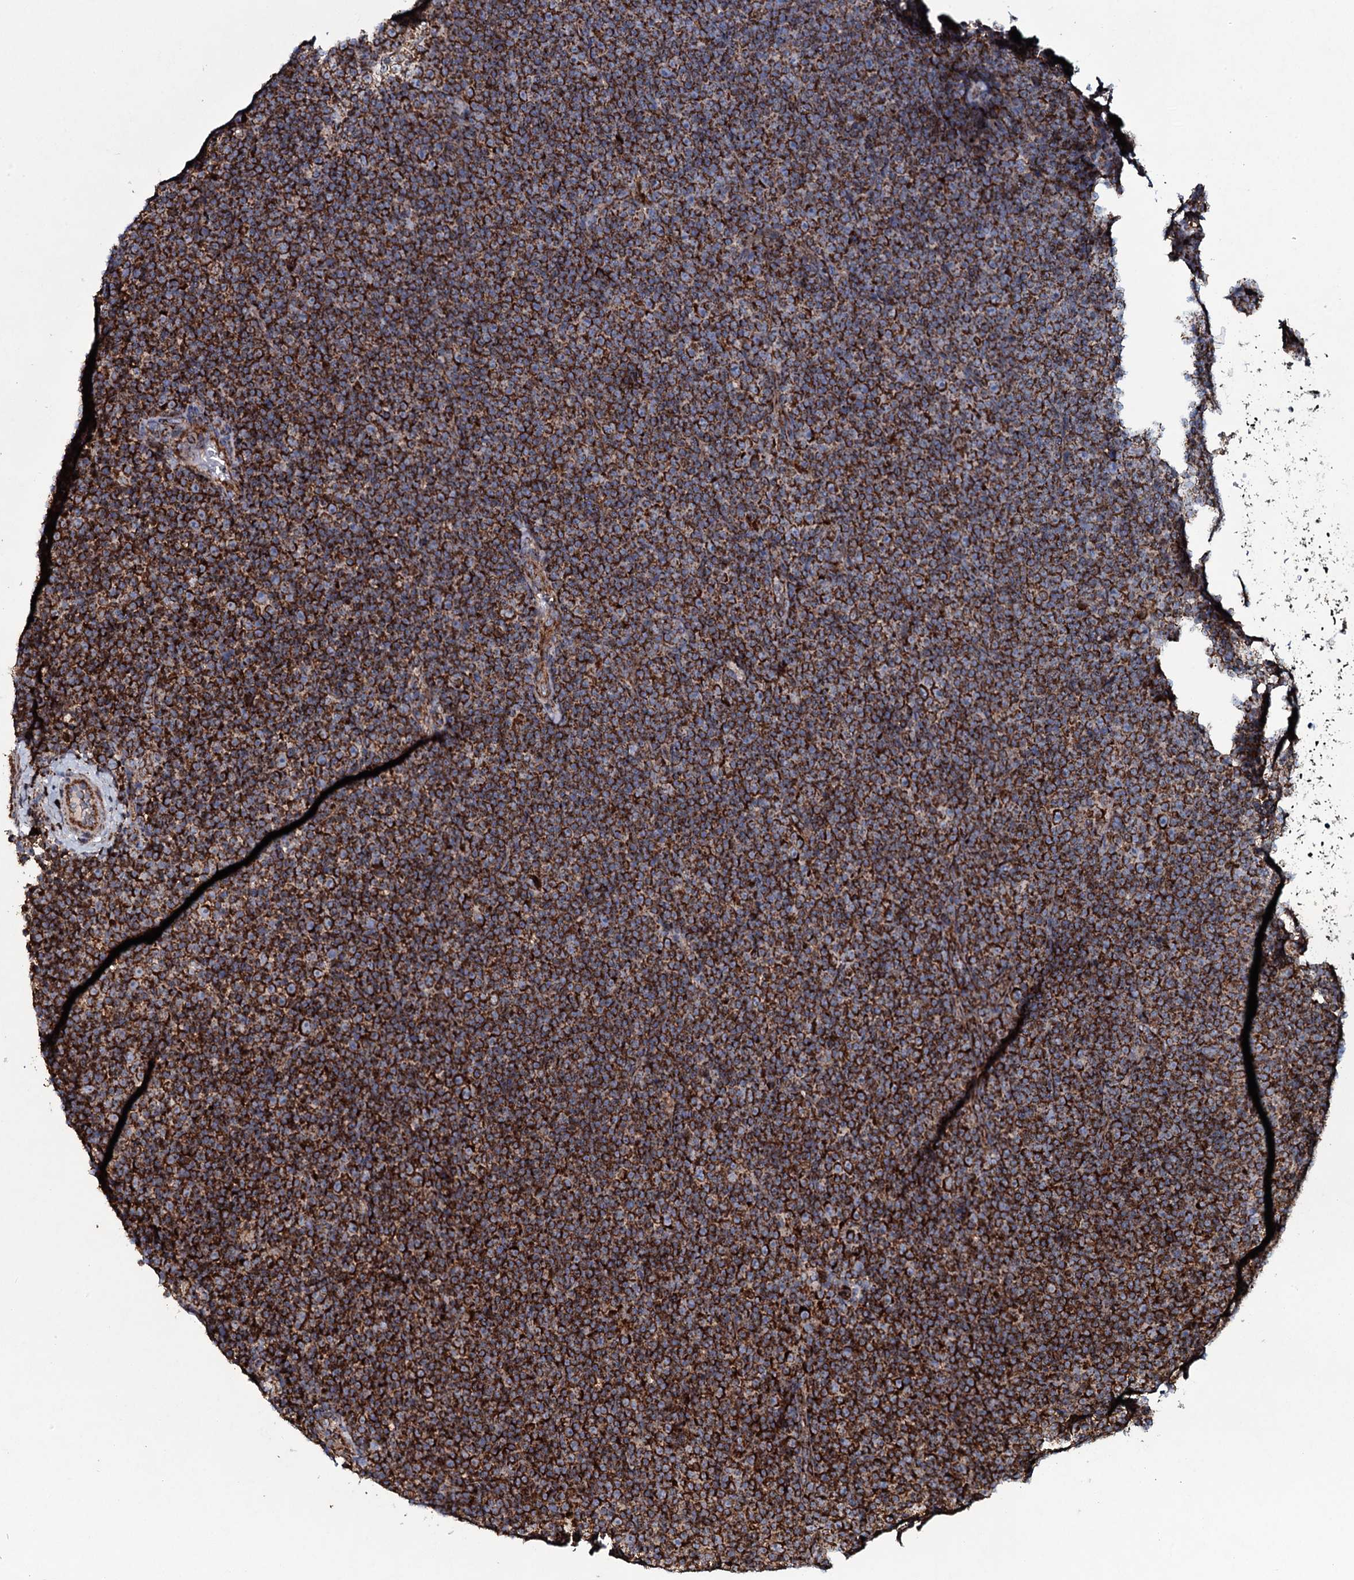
{"staining": {"intensity": "strong", "quantity": ">75%", "location": "cytoplasmic/membranous"}, "tissue": "lymphoma", "cell_type": "Tumor cells", "image_type": "cancer", "snomed": [{"axis": "morphology", "description": "Malignant lymphoma, non-Hodgkin's type, Low grade"}, {"axis": "topography", "description": "Lymph node"}], "caption": "IHC (DAB (3,3'-diaminobenzidine)) staining of human lymphoma reveals strong cytoplasmic/membranous protein positivity in about >75% of tumor cells.", "gene": "EVC2", "patient": {"sex": "female", "age": 67}}